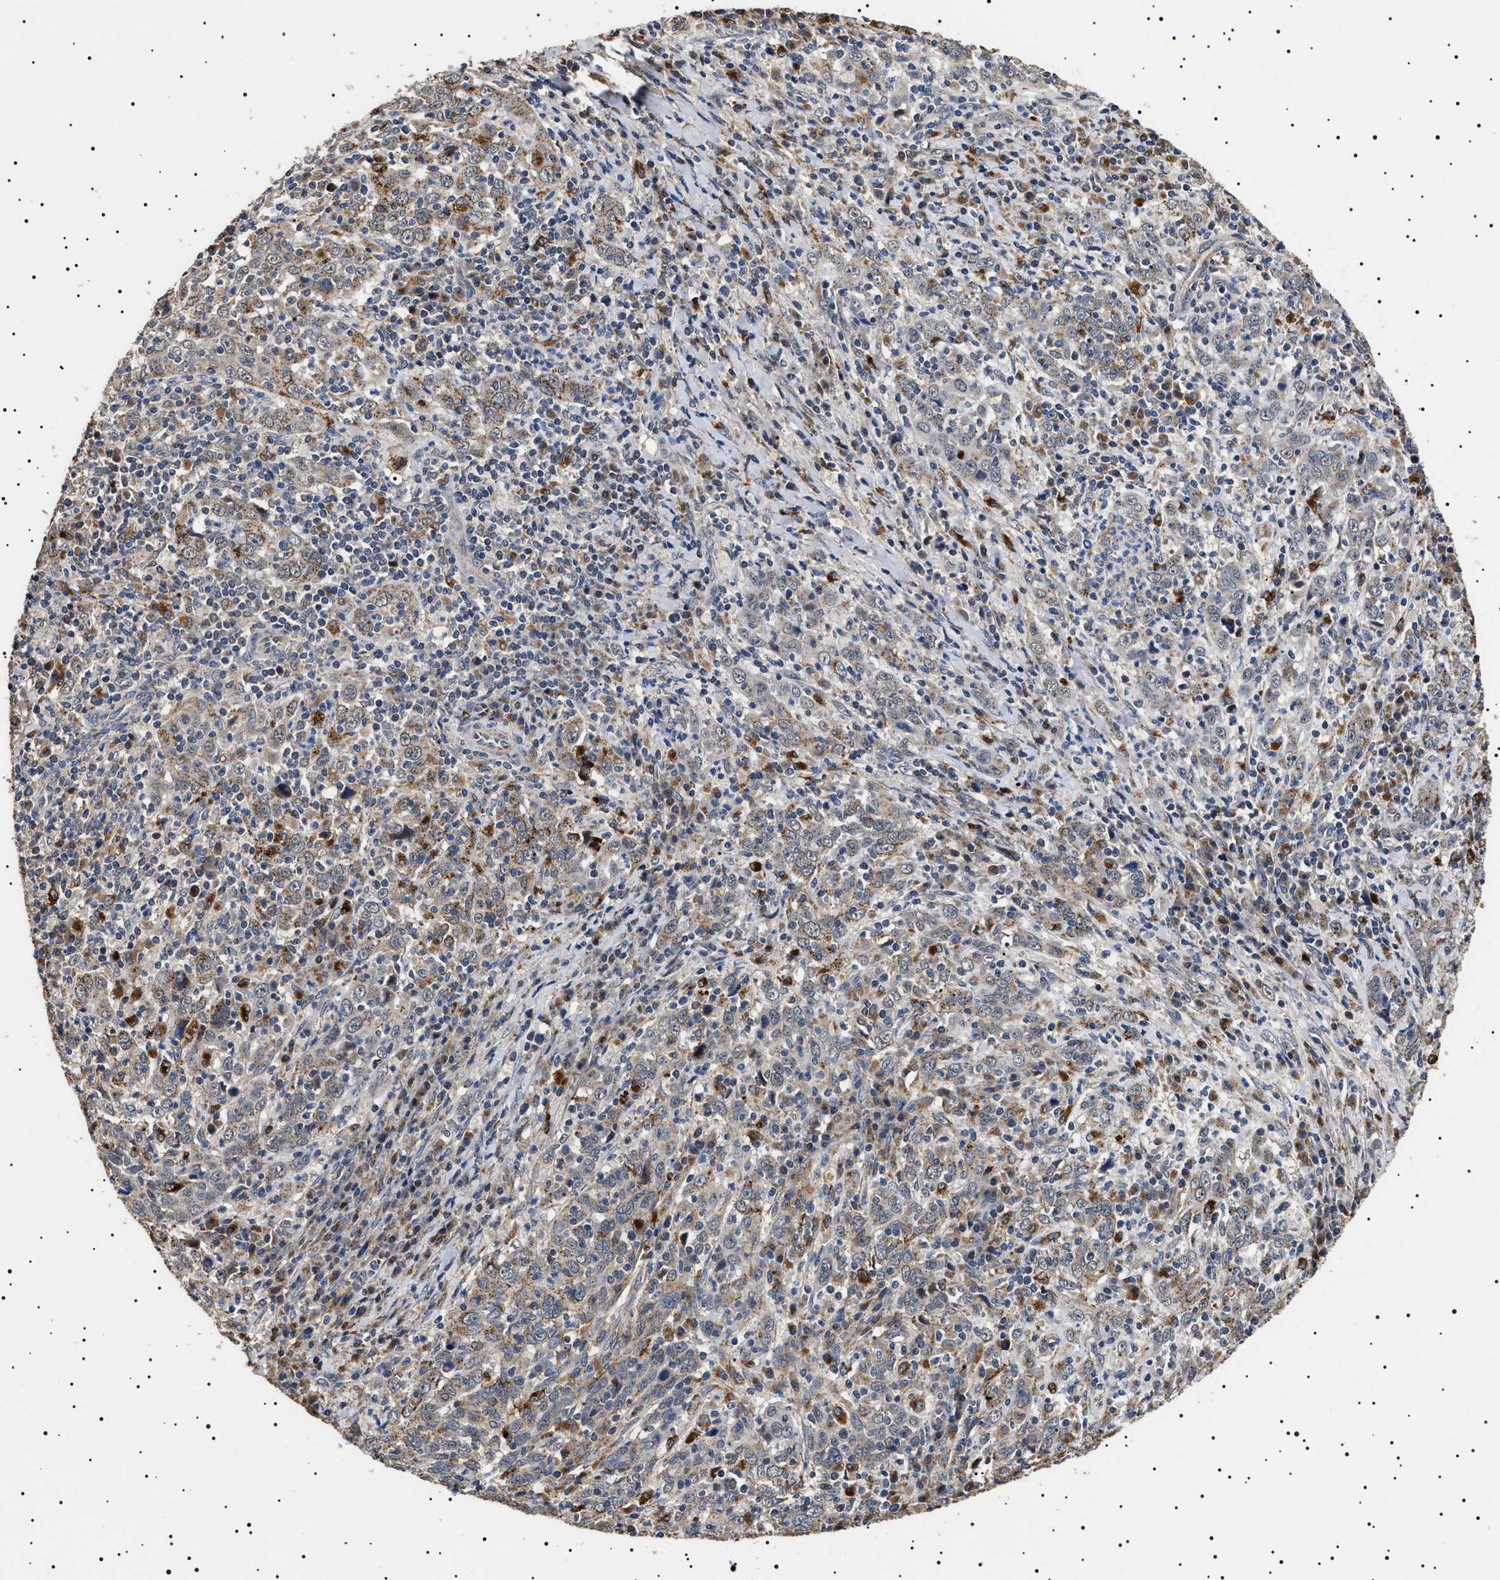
{"staining": {"intensity": "negative", "quantity": "none", "location": "none"}, "tissue": "cervical cancer", "cell_type": "Tumor cells", "image_type": "cancer", "snomed": [{"axis": "morphology", "description": "Squamous cell carcinoma, NOS"}, {"axis": "topography", "description": "Cervix"}], "caption": "Squamous cell carcinoma (cervical) was stained to show a protein in brown. There is no significant expression in tumor cells. The staining is performed using DAB brown chromogen with nuclei counter-stained in using hematoxylin.", "gene": "RAB34", "patient": {"sex": "female", "age": 46}}